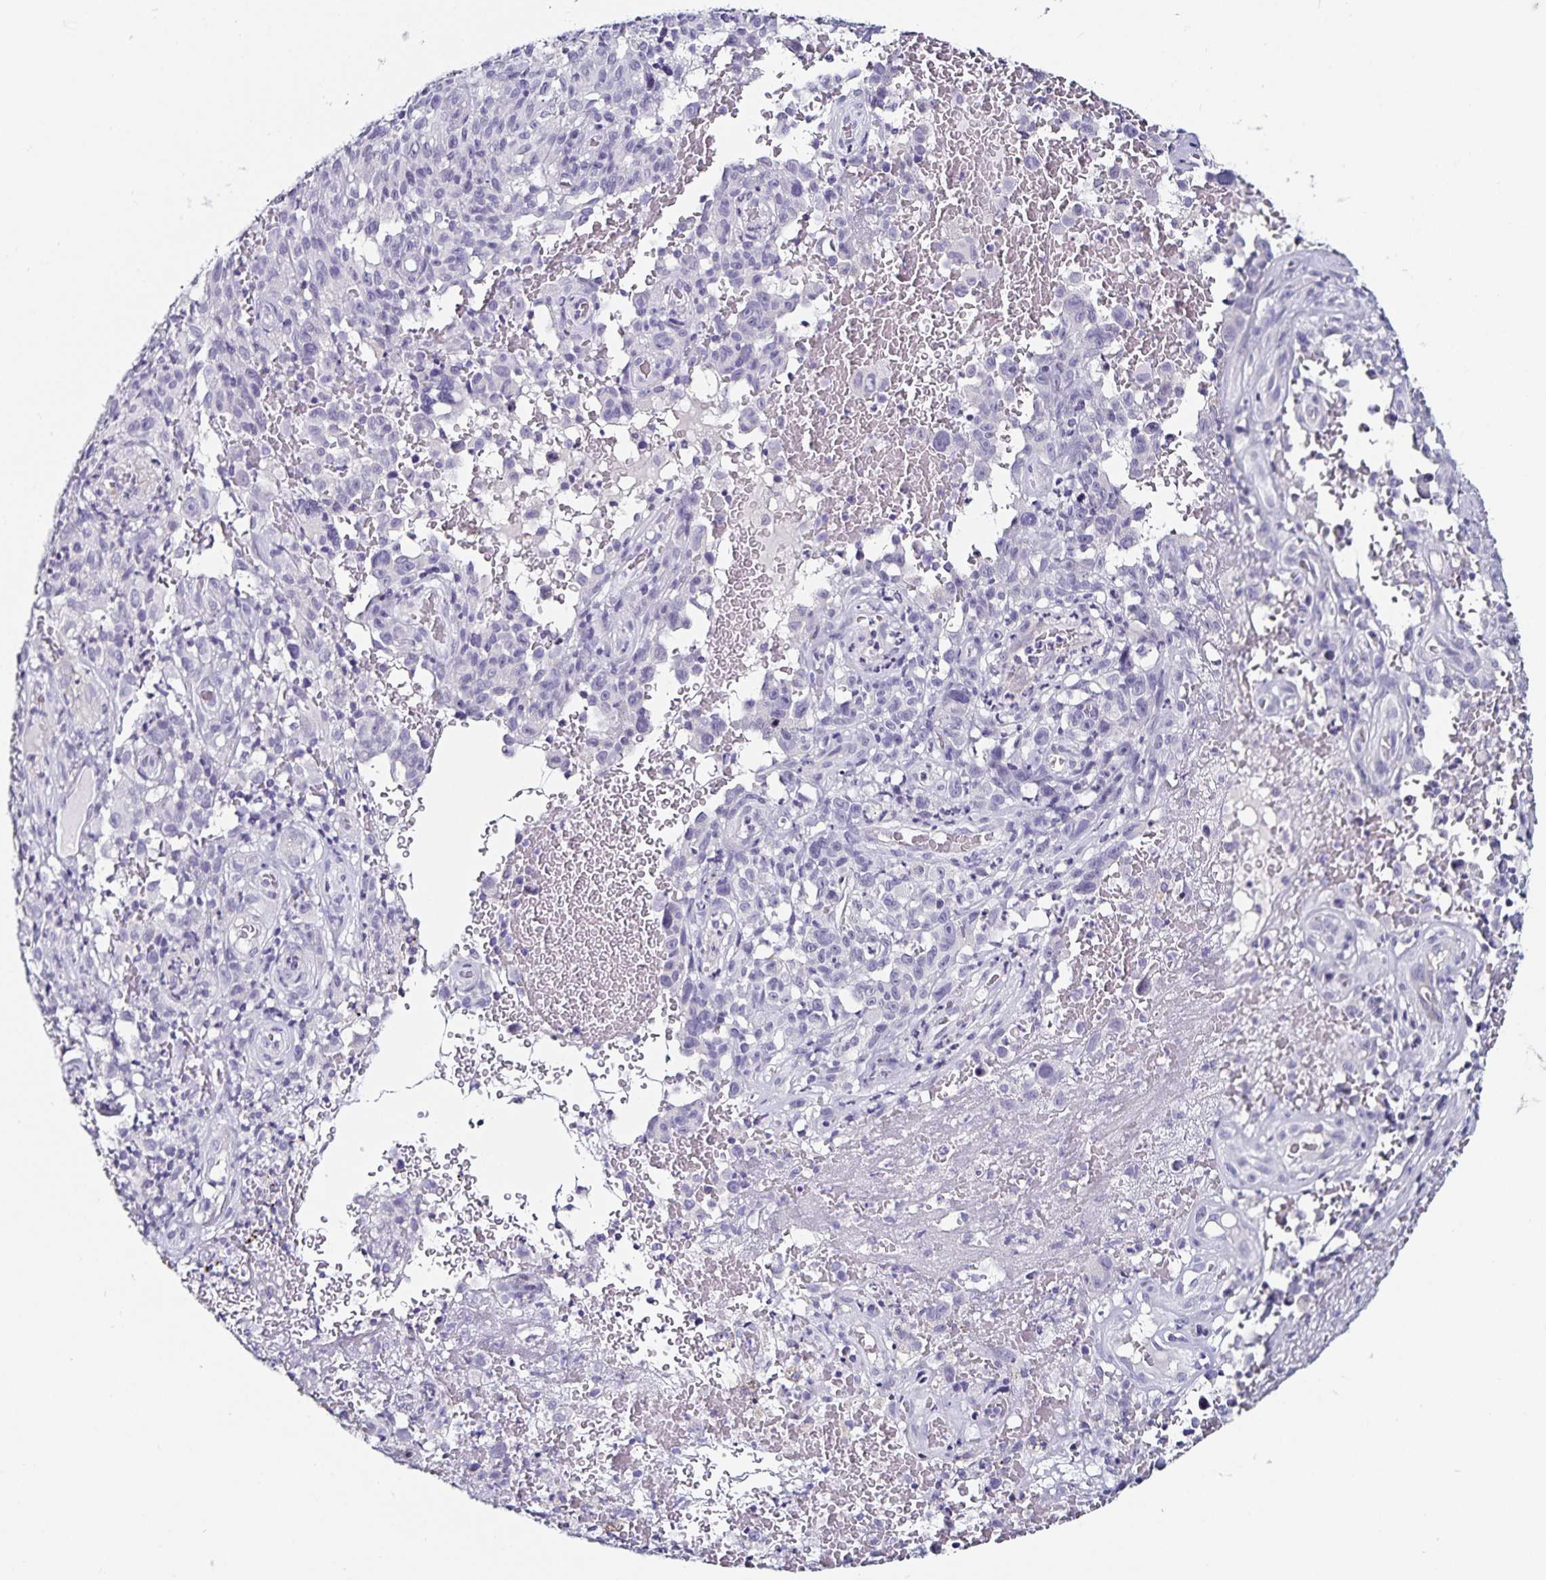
{"staining": {"intensity": "negative", "quantity": "none", "location": "none"}, "tissue": "melanoma", "cell_type": "Tumor cells", "image_type": "cancer", "snomed": [{"axis": "morphology", "description": "Malignant melanoma, NOS"}, {"axis": "topography", "description": "Skin"}], "caption": "This histopathology image is of malignant melanoma stained with immunohistochemistry (IHC) to label a protein in brown with the nuclei are counter-stained blue. There is no expression in tumor cells.", "gene": "TSPAN7", "patient": {"sex": "female", "age": 82}}